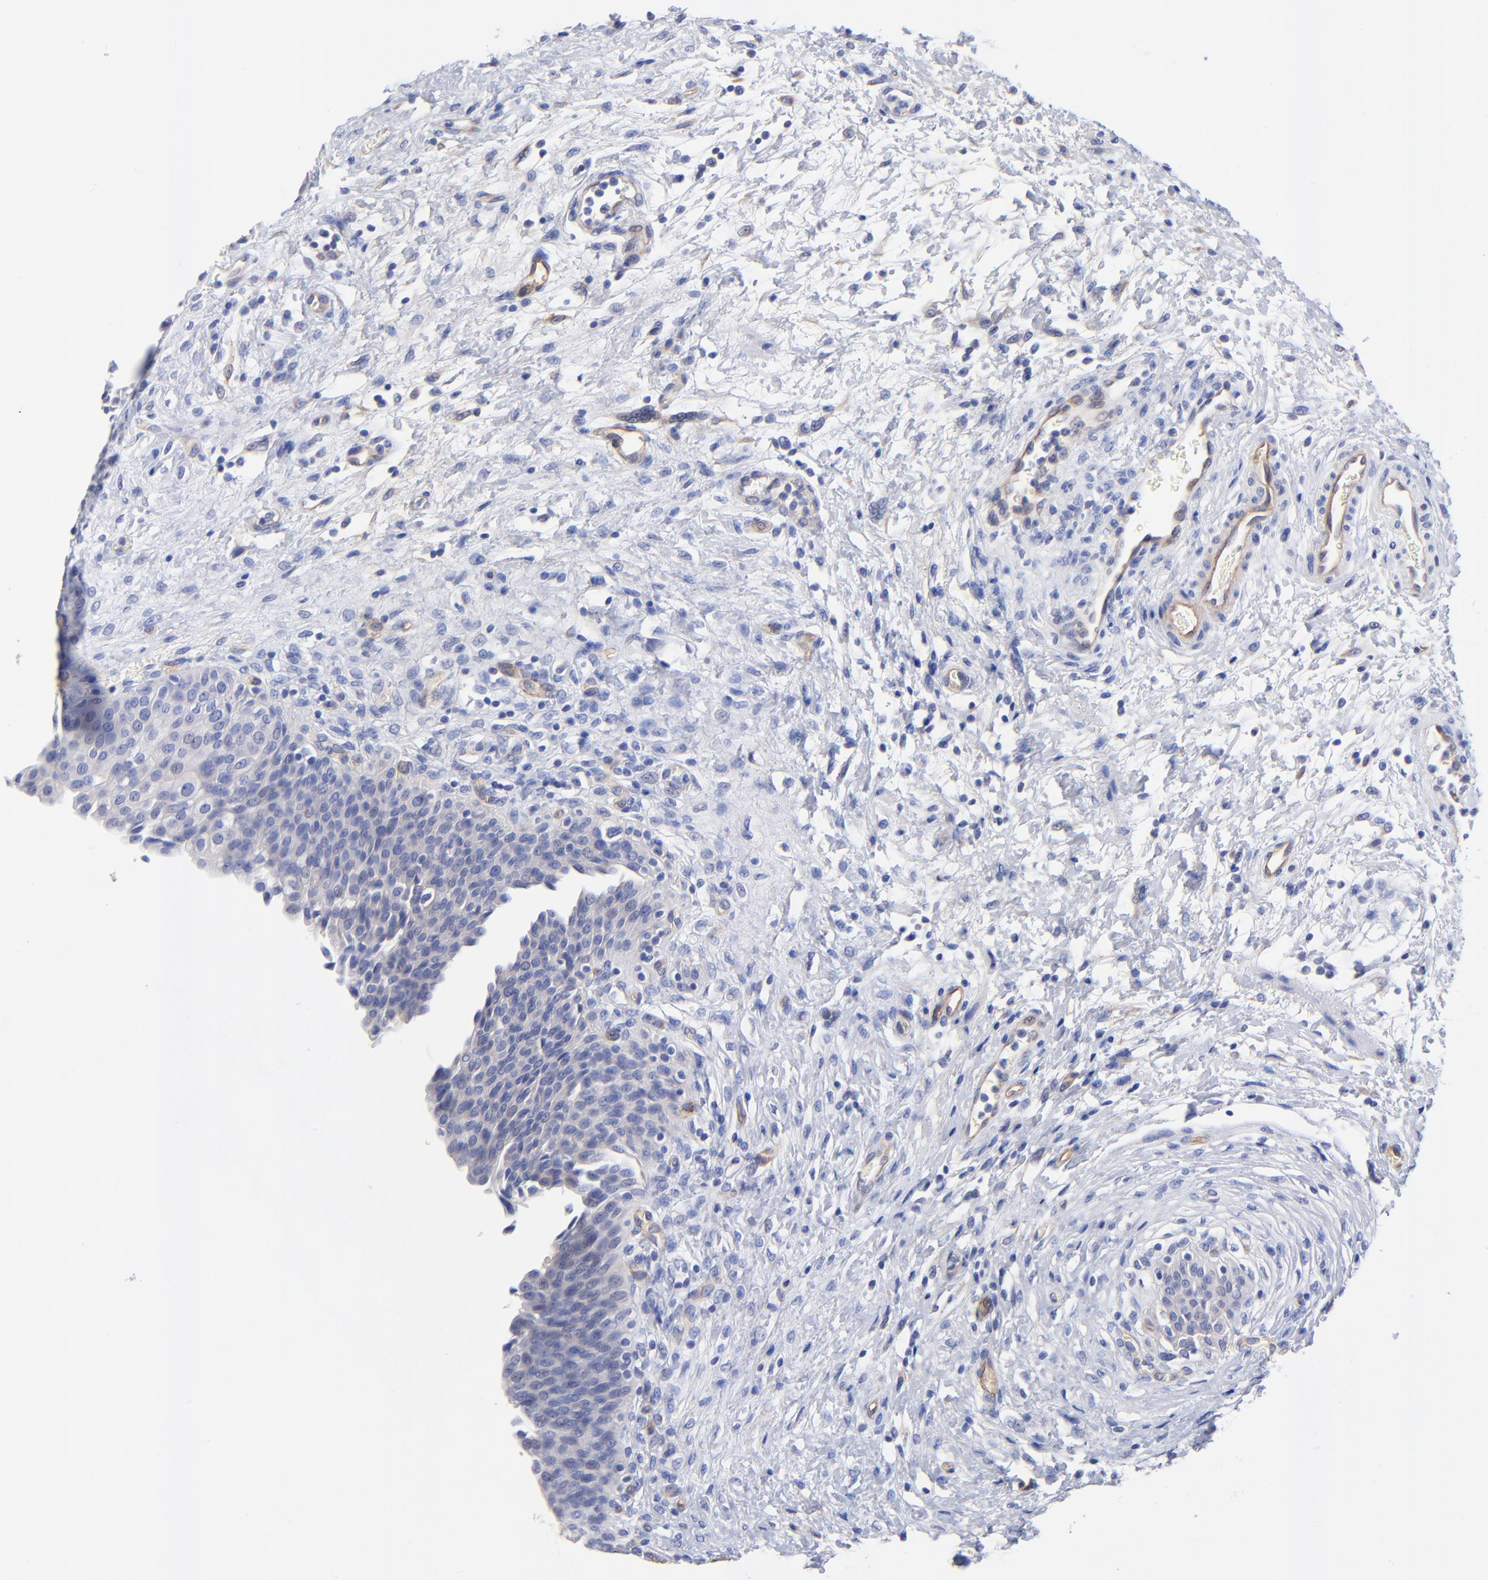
{"staining": {"intensity": "negative", "quantity": "none", "location": "none"}, "tissue": "urinary bladder", "cell_type": "Urothelial cells", "image_type": "normal", "snomed": [{"axis": "morphology", "description": "Normal tissue, NOS"}, {"axis": "morphology", "description": "Dysplasia, NOS"}, {"axis": "topography", "description": "Urinary bladder"}], "caption": "High power microscopy micrograph of an immunohistochemistry (IHC) image of benign urinary bladder, revealing no significant expression in urothelial cells.", "gene": "SLC44A2", "patient": {"sex": "male", "age": 35}}